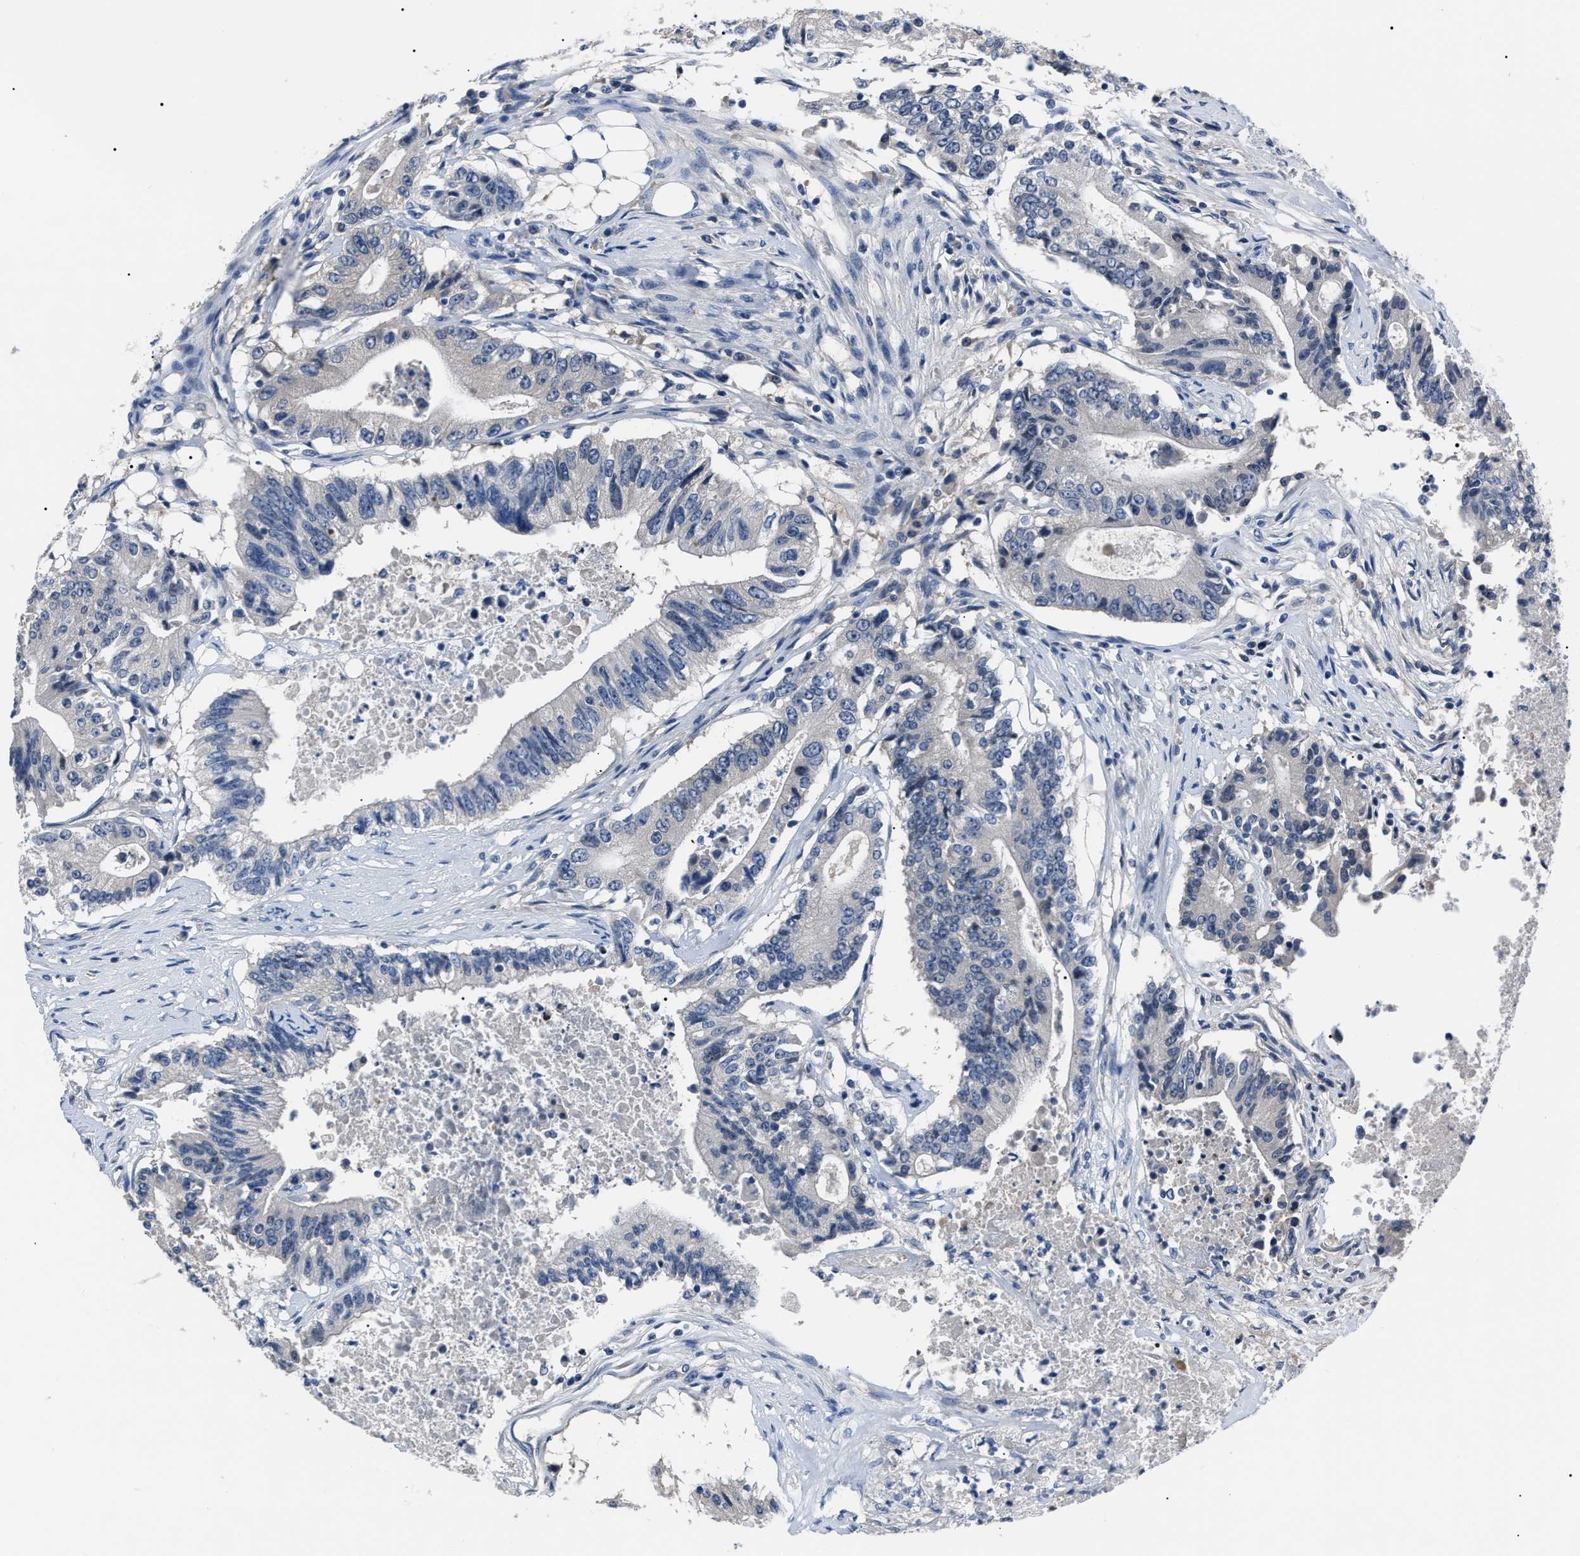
{"staining": {"intensity": "negative", "quantity": "none", "location": "none"}, "tissue": "colorectal cancer", "cell_type": "Tumor cells", "image_type": "cancer", "snomed": [{"axis": "morphology", "description": "Adenocarcinoma, NOS"}, {"axis": "topography", "description": "Colon"}], "caption": "DAB (3,3'-diaminobenzidine) immunohistochemical staining of human adenocarcinoma (colorectal) shows no significant positivity in tumor cells. The staining is performed using DAB brown chromogen with nuclei counter-stained in using hematoxylin.", "gene": "LRWD1", "patient": {"sex": "female", "age": 77}}